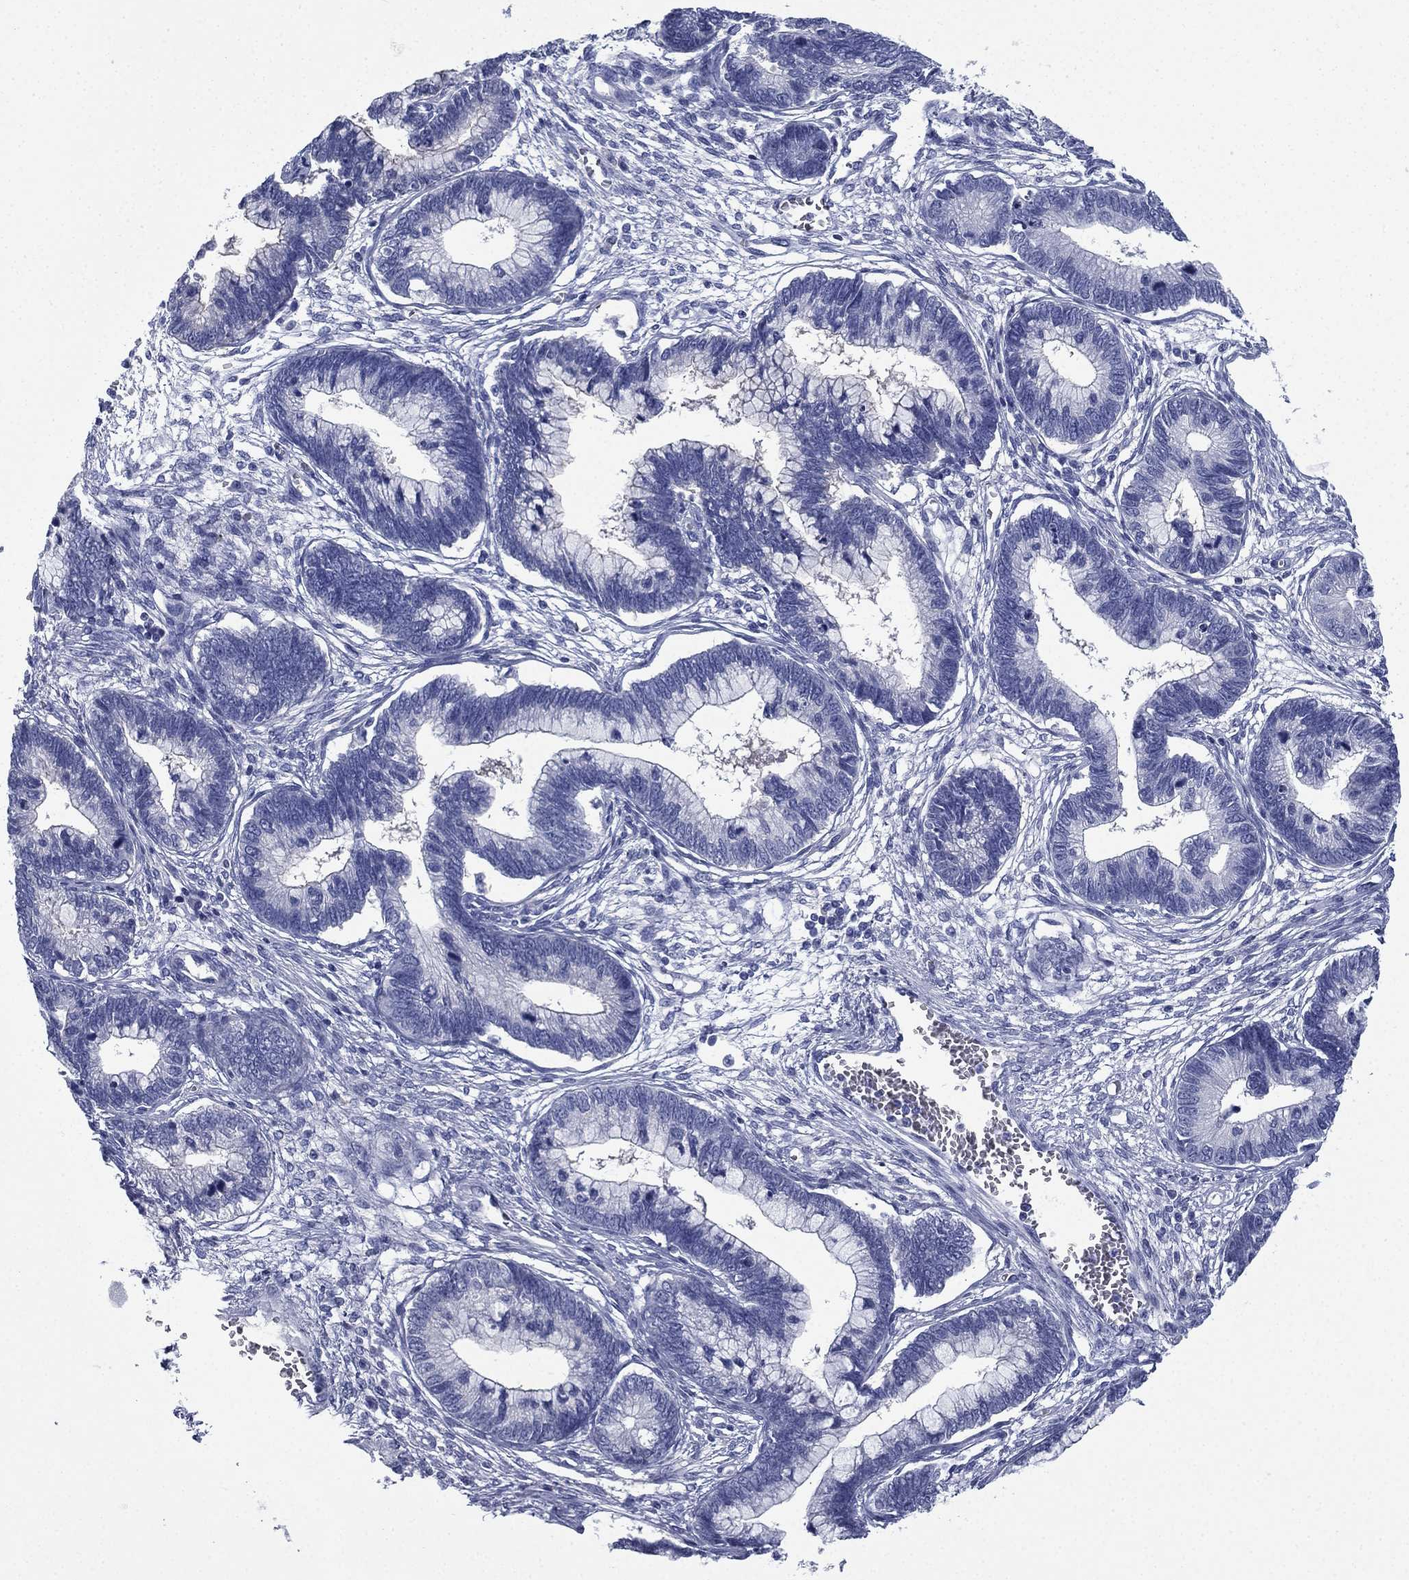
{"staining": {"intensity": "negative", "quantity": "none", "location": "none"}, "tissue": "cervical cancer", "cell_type": "Tumor cells", "image_type": "cancer", "snomed": [{"axis": "morphology", "description": "Adenocarcinoma, NOS"}, {"axis": "topography", "description": "Cervix"}], "caption": "Tumor cells are negative for protein expression in human cervical cancer. The staining was performed using DAB (3,3'-diaminobenzidine) to visualize the protein expression in brown, while the nuclei were stained in blue with hematoxylin (Magnification: 20x).", "gene": "FCER2", "patient": {"sex": "female", "age": 44}}